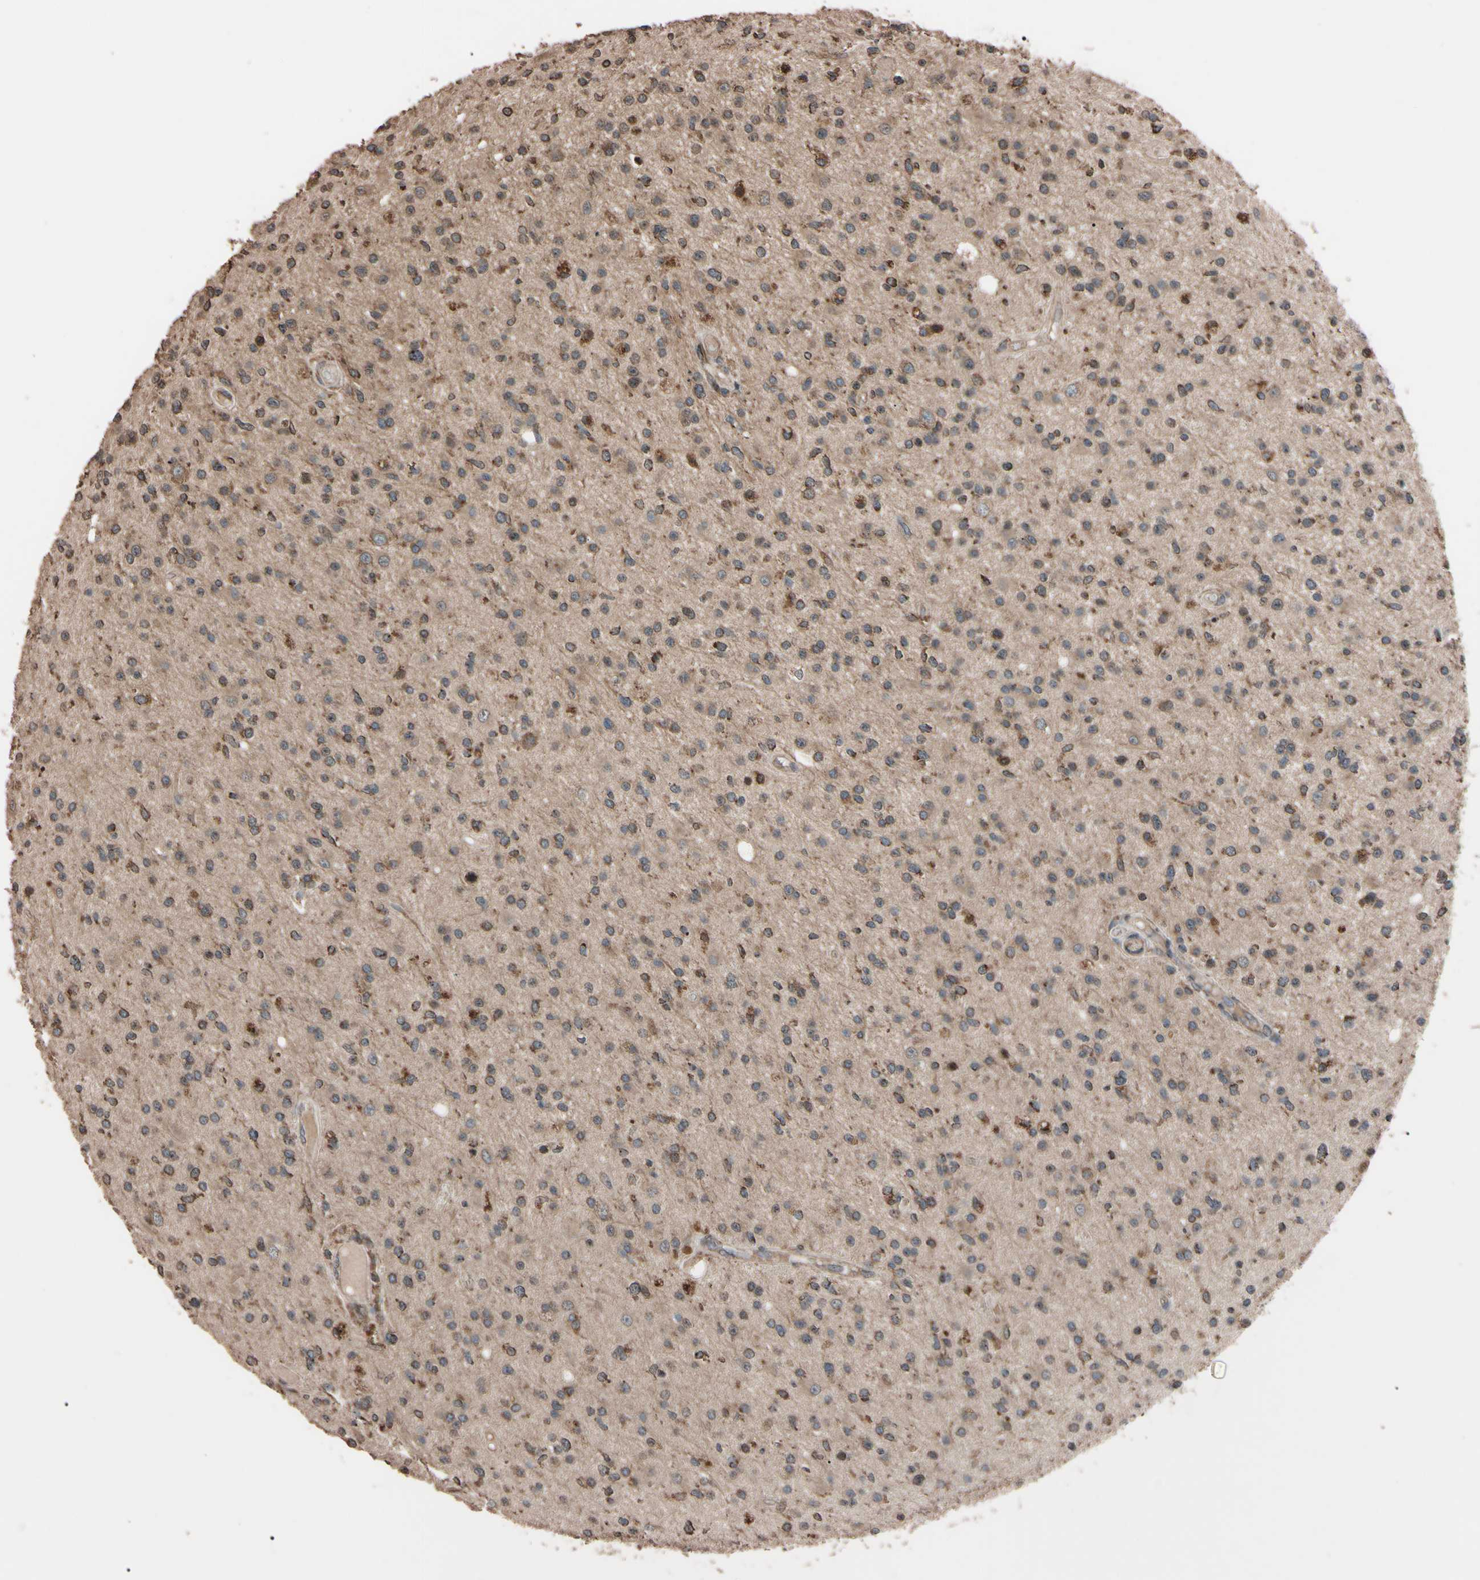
{"staining": {"intensity": "moderate", "quantity": "25%-75%", "location": "cytoplasmic/membranous"}, "tissue": "glioma", "cell_type": "Tumor cells", "image_type": "cancer", "snomed": [{"axis": "morphology", "description": "Glioma, malignant, High grade"}, {"axis": "topography", "description": "Brain"}], "caption": "Moderate cytoplasmic/membranous protein expression is present in approximately 25%-75% of tumor cells in high-grade glioma (malignant).", "gene": "TNFRSF1A", "patient": {"sex": "male", "age": 33}}